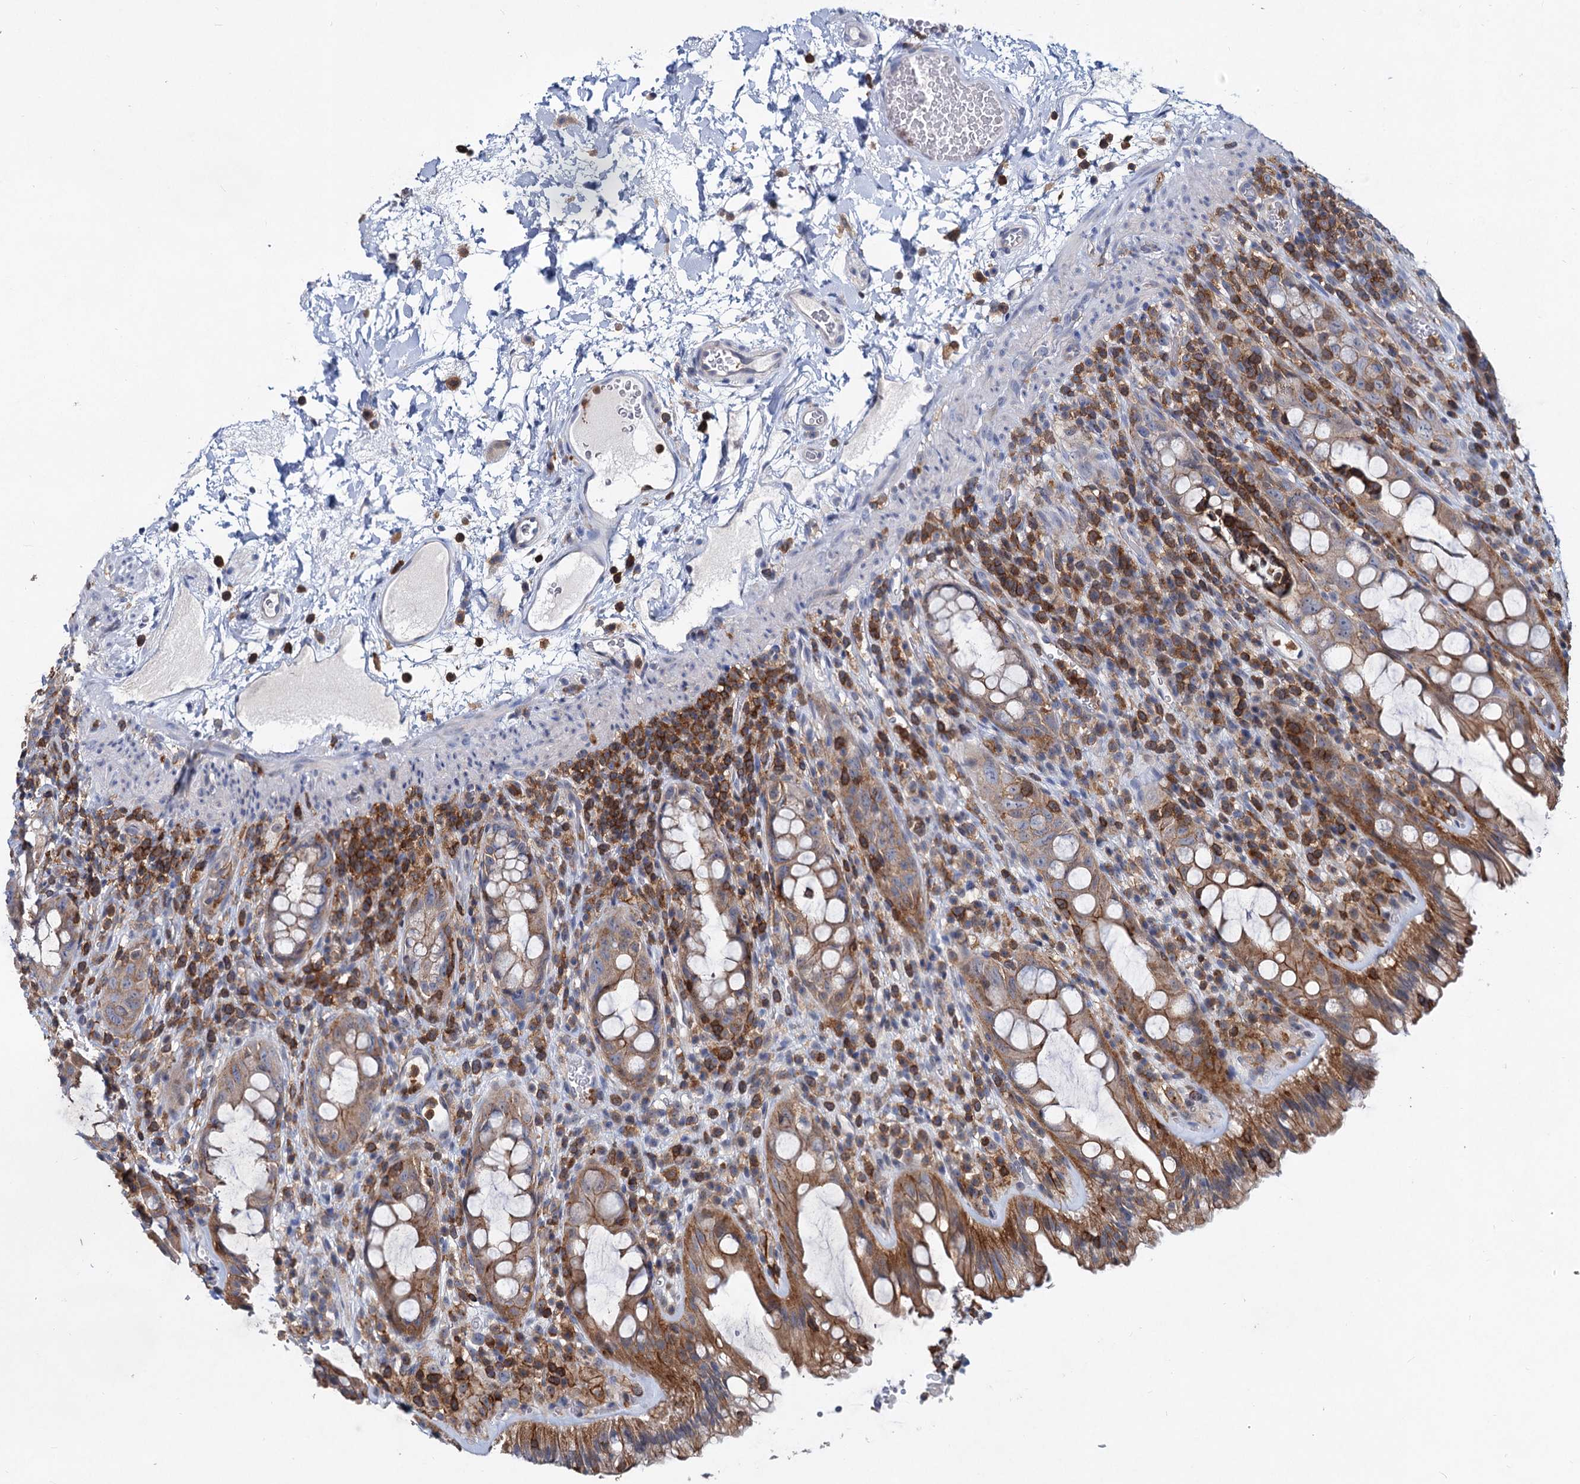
{"staining": {"intensity": "moderate", "quantity": ">75%", "location": "cytoplasmic/membranous"}, "tissue": "rectum", "cell_type": "Glandular cells", "image_type": "normal", "snomed": [{"axis": "morphology", "description": "Normal tissue, NOS"}, {"axis": "topography", "description": "Rectum"}], "caption": "High-magnification brightfield microscopy of benign rectum stained with DAB (brown) and counterstained with hematoxylin (blue). glandular cells exhibit moderate cytoplasmic/membranous positivity is identified in about>75% of cells.", "gene": "LRCH4", "patient": {"sex": "female", "age": 57}}